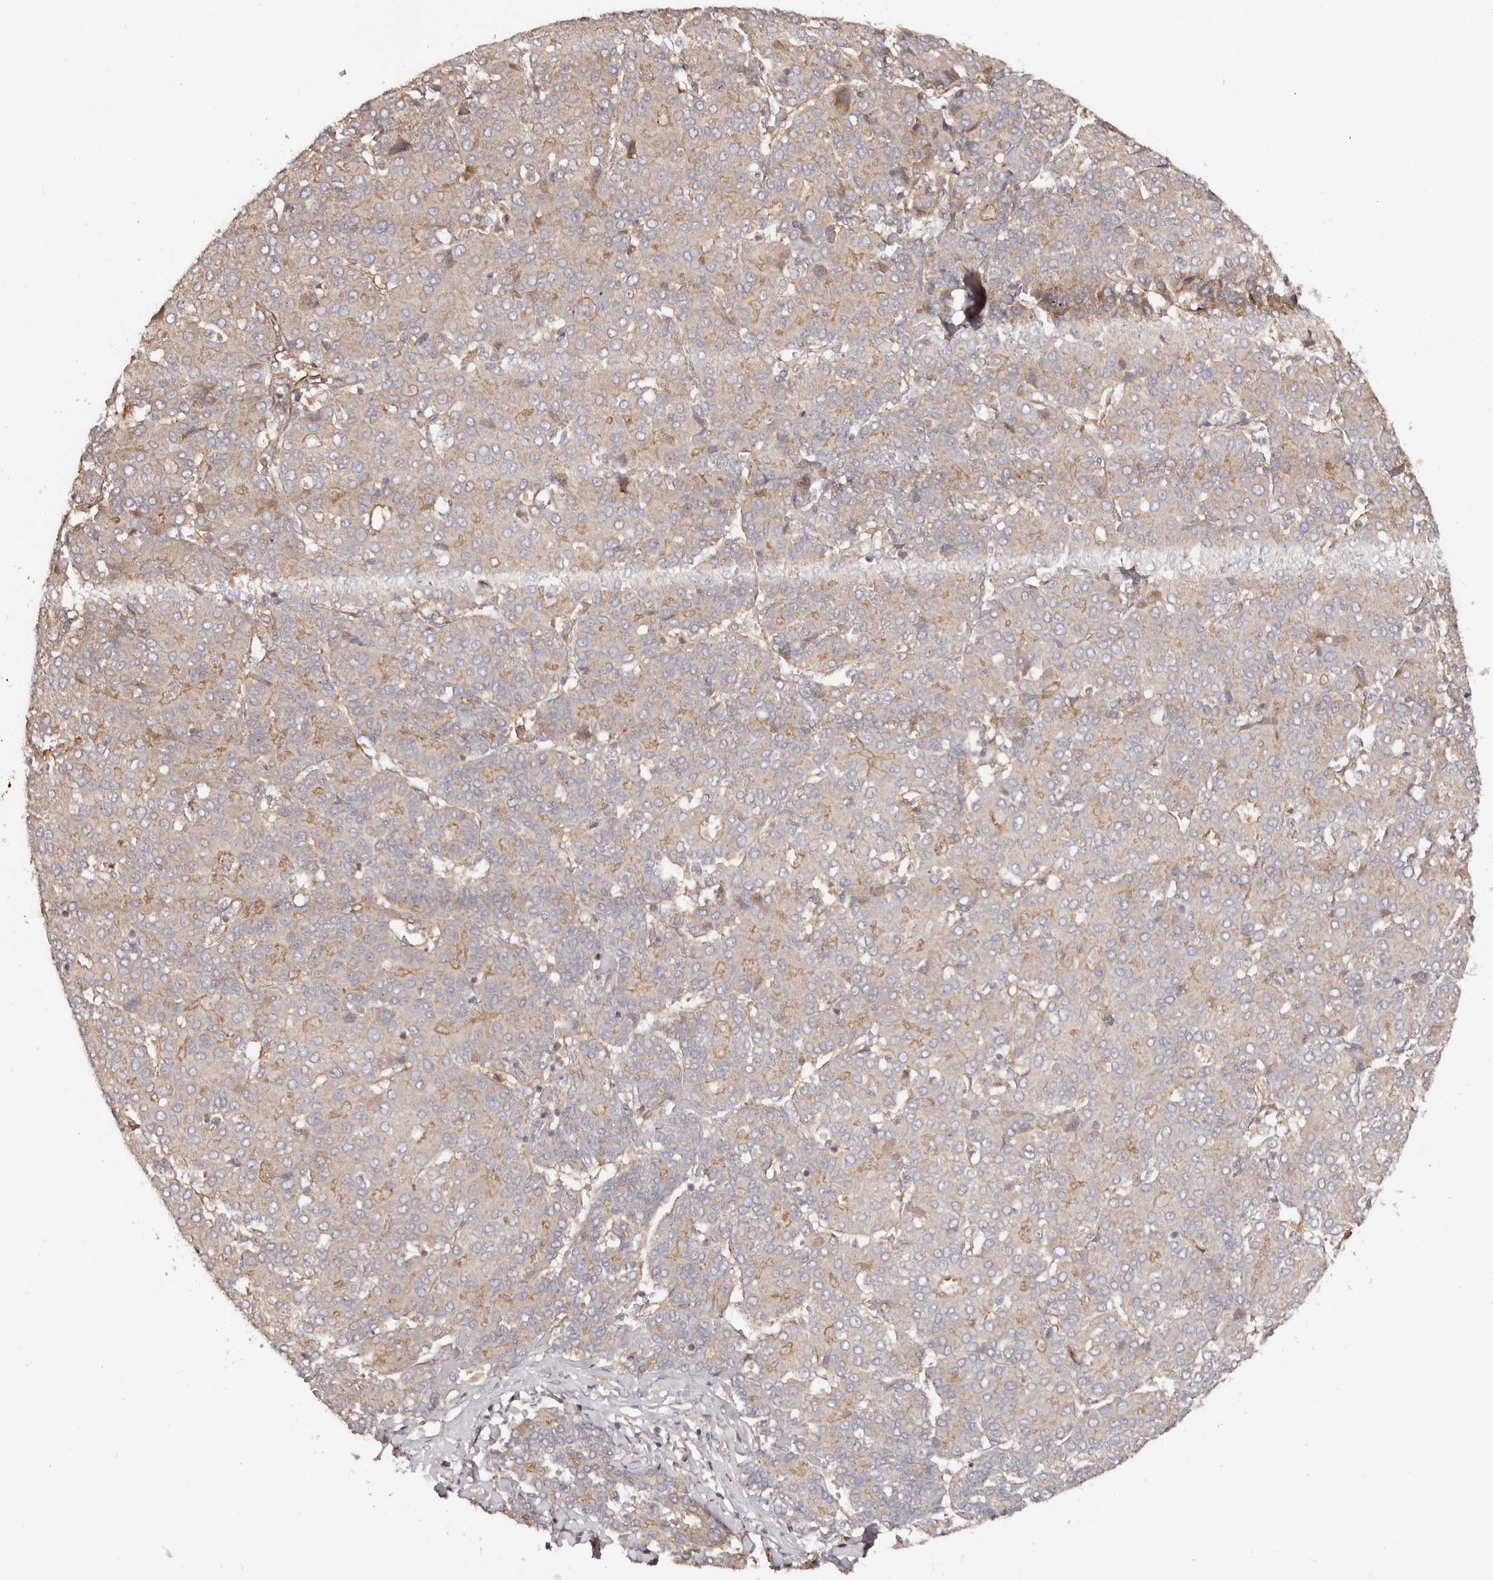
{"staining": {"intensity": "weak", "quantity": "<25%", "location": "cytoplasmic/membranous"}, "tissue": "liver cancer", "cell_type": "Tumor cells", "image_type": "cancer", "snomed": [{"axis": "morphology", "description": "Carcinoma, Hepatocellular, NOS"}, {"axis": "topography", "description": "Liver"}], "caption": "A high-resolution histopathology image shows immunohistochemistry staining of hepatocellular carcinoma (liver), which displays no significant staining in tumor cells.", "gene": "RPS6", "patient": {"sex": "male", "age": 65}}